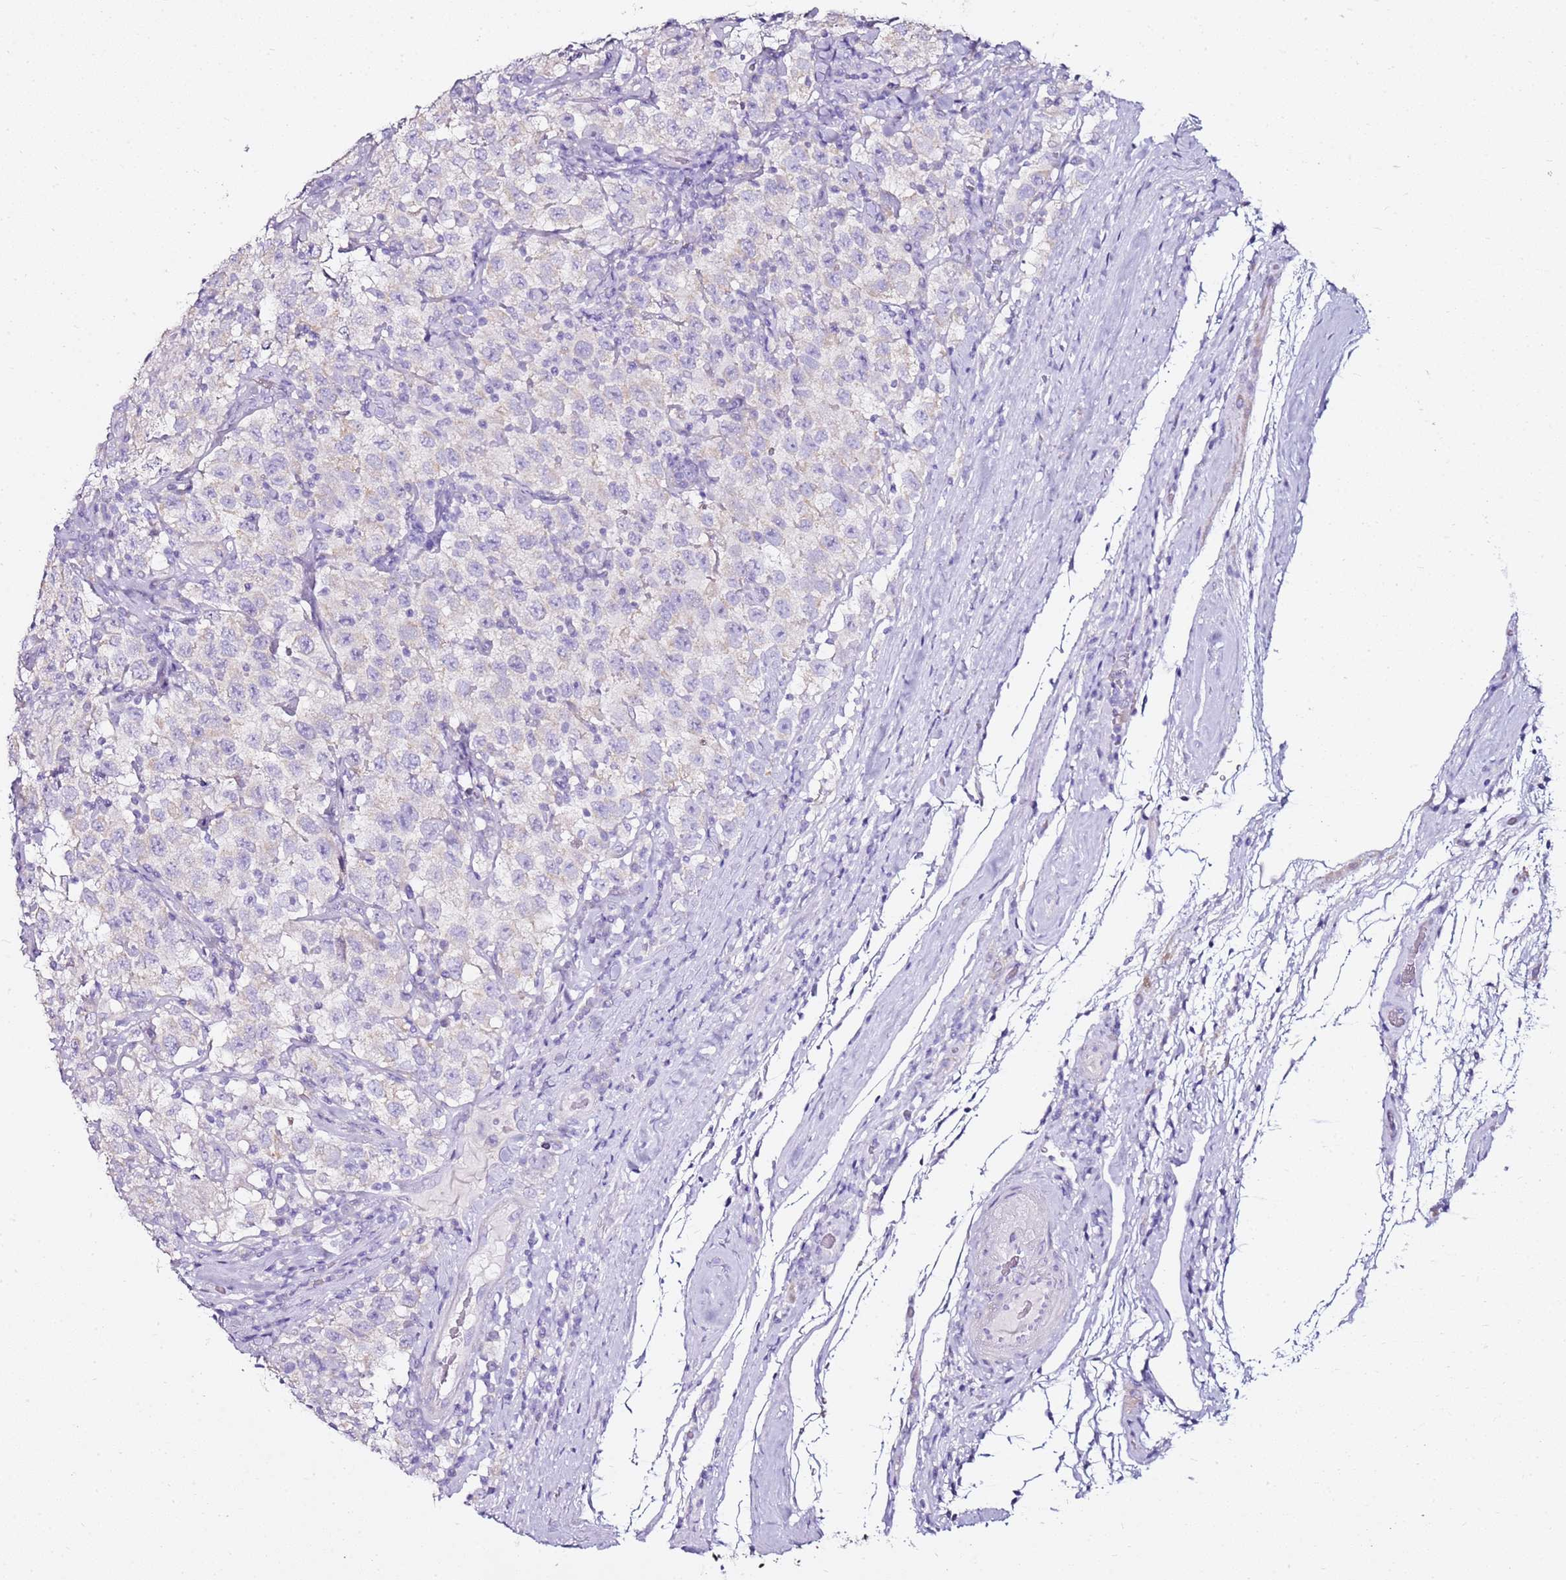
{"staining": {"intensity": "negative", "quantity": "none", "location": "none"}, "tissue": "testis cancer", "cell_type": "Tumor cells", "image_type": "cancer", "snomed": [{"axis": "morphology", "description": "Seminoma, NOS"}, {"axis": "topography", "description": "Testis"}], "caption": "There is no significant positivity in tumor cells of testis cancer (seminoma).", "gene": "MYBPC3", "patient": {"sex": "male", "age": 41}}